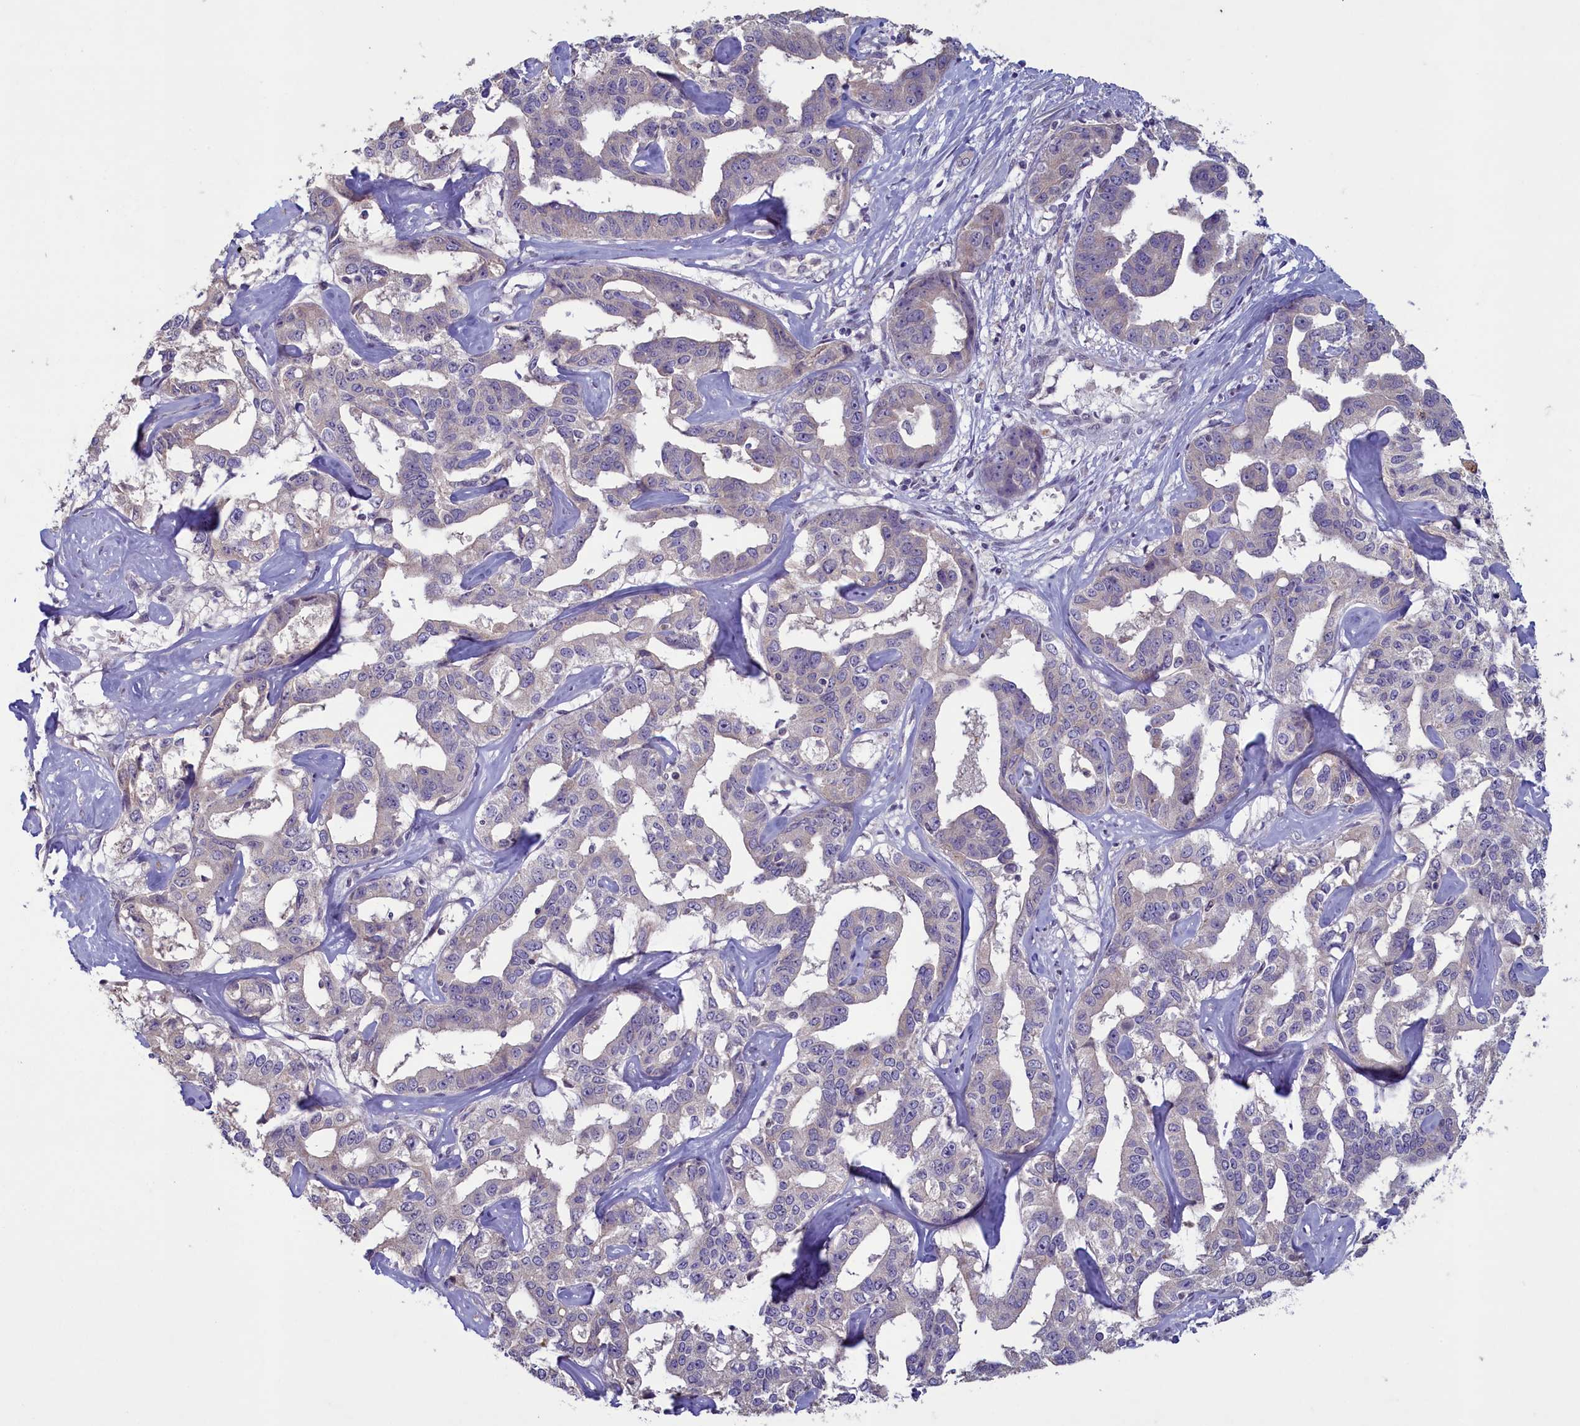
{"staining": {"intensity": "negative", "quantity": "none", "location": "none"}, "tissue": "liver cancer", "cell_type": "Tumor cells", "image_type": "cancer", "snomed": [{"axis": "morphology", "description": "Cholangiocarcinoma"}, {"axis": "topography", "description": "Liver"}], "caption": "A micrograph of liver cholangiocarcinoma stained for a protein shows no brown staining in tumor cells.", "gene": "ATF7IP2", "patient": {"sex": "male", "age": 59}}